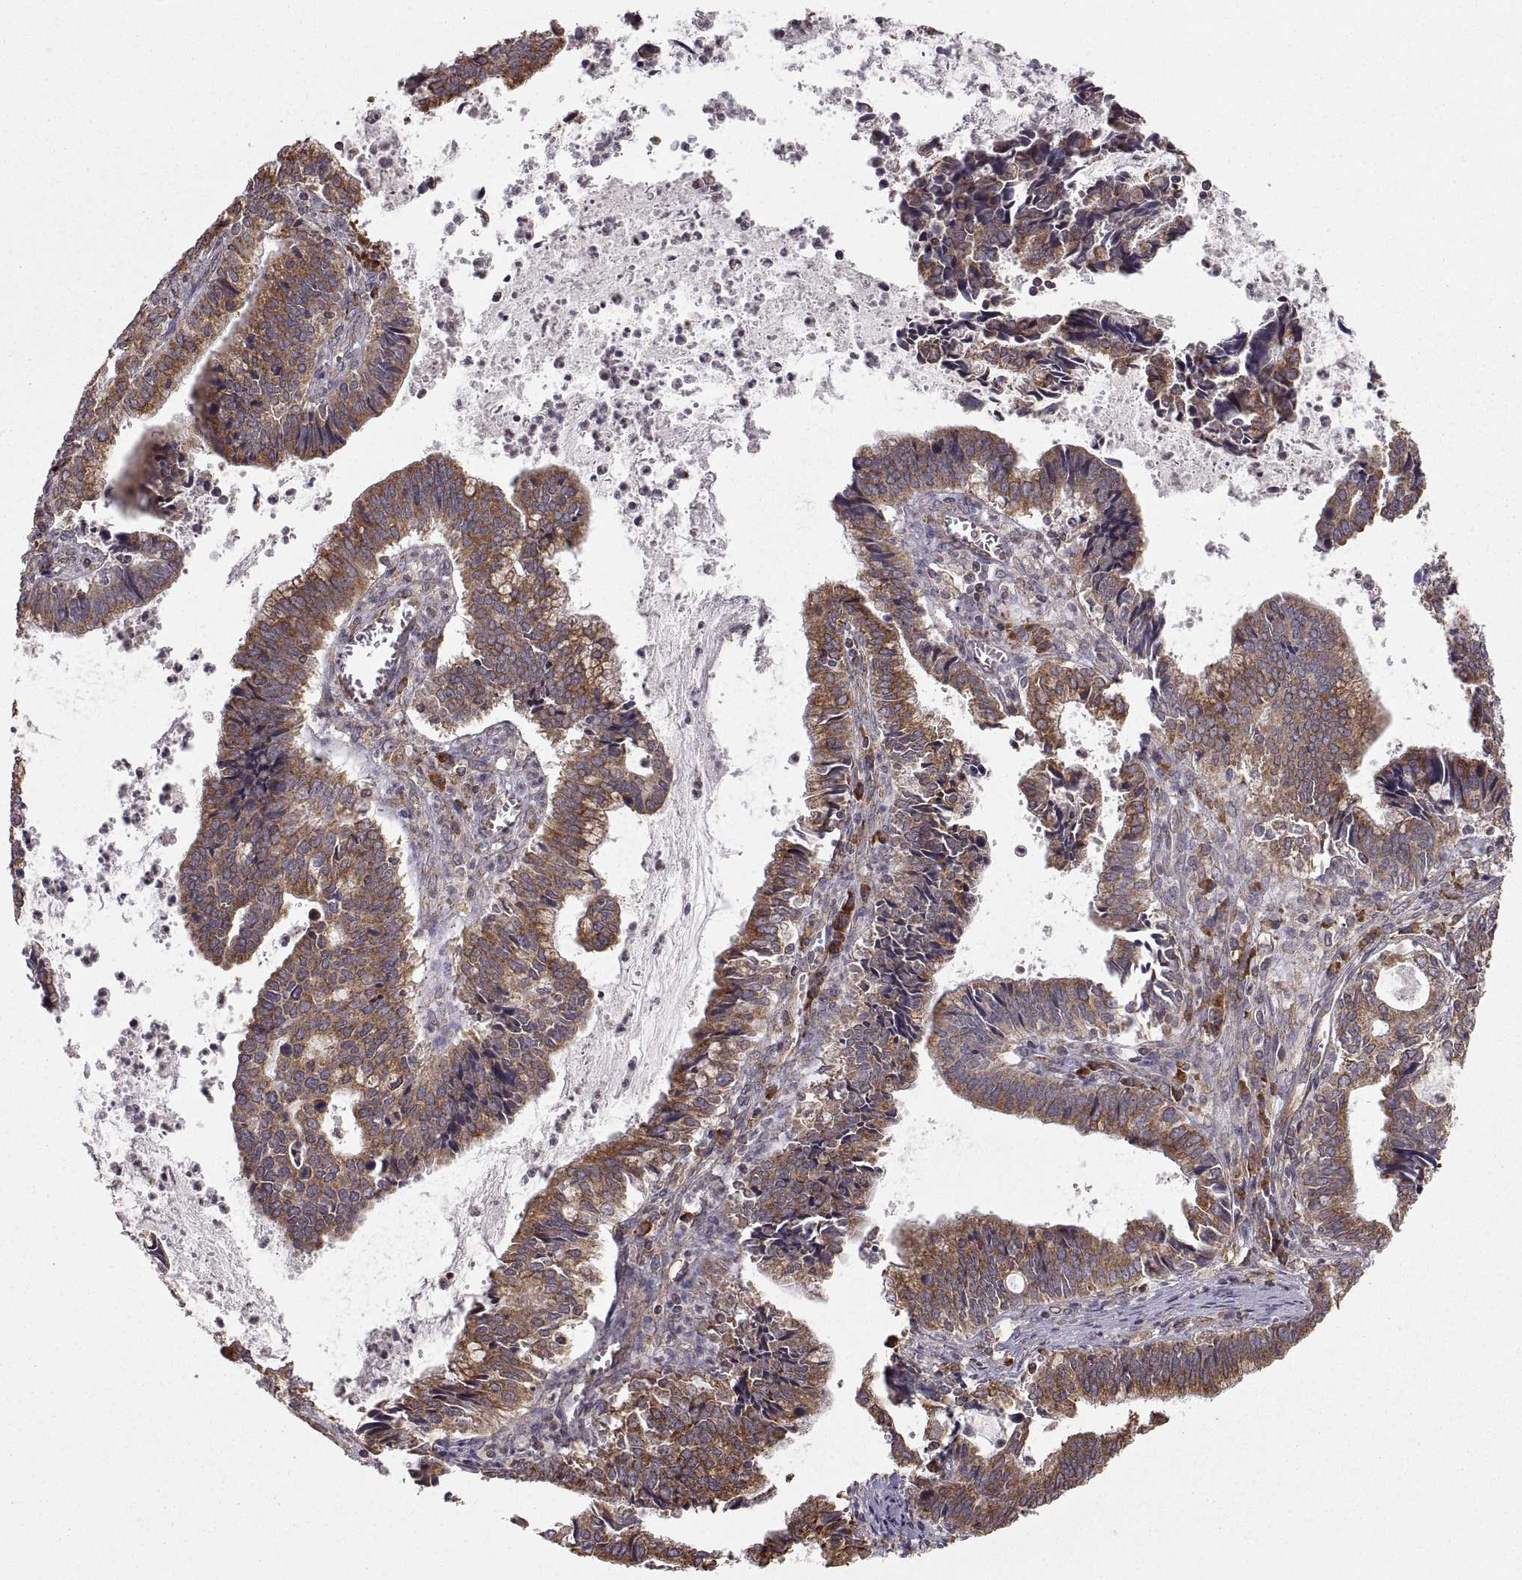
{"staining": {"intensity": "moderate", "quantity": "<25%", "location": "cytoplasmic/membranous"}, "tissue": "cervical cancer", "cell_type": "Tumor cells", "image_type": "cancer", "snomed": [{"axis": "morphology", "description": "Adenocarcinoma, NOS"}, {"axis": "topography", "description": "Cervix"}], "caption": "Immunohistochemical staining of human cervical cancer (adenocarcinoma) demonstrates moderate cytoplasmic/membranous protein expression in about <25% of tumor cells.", "gene": "PDIA3", "patient": {"sex": "female", "age": 42}}